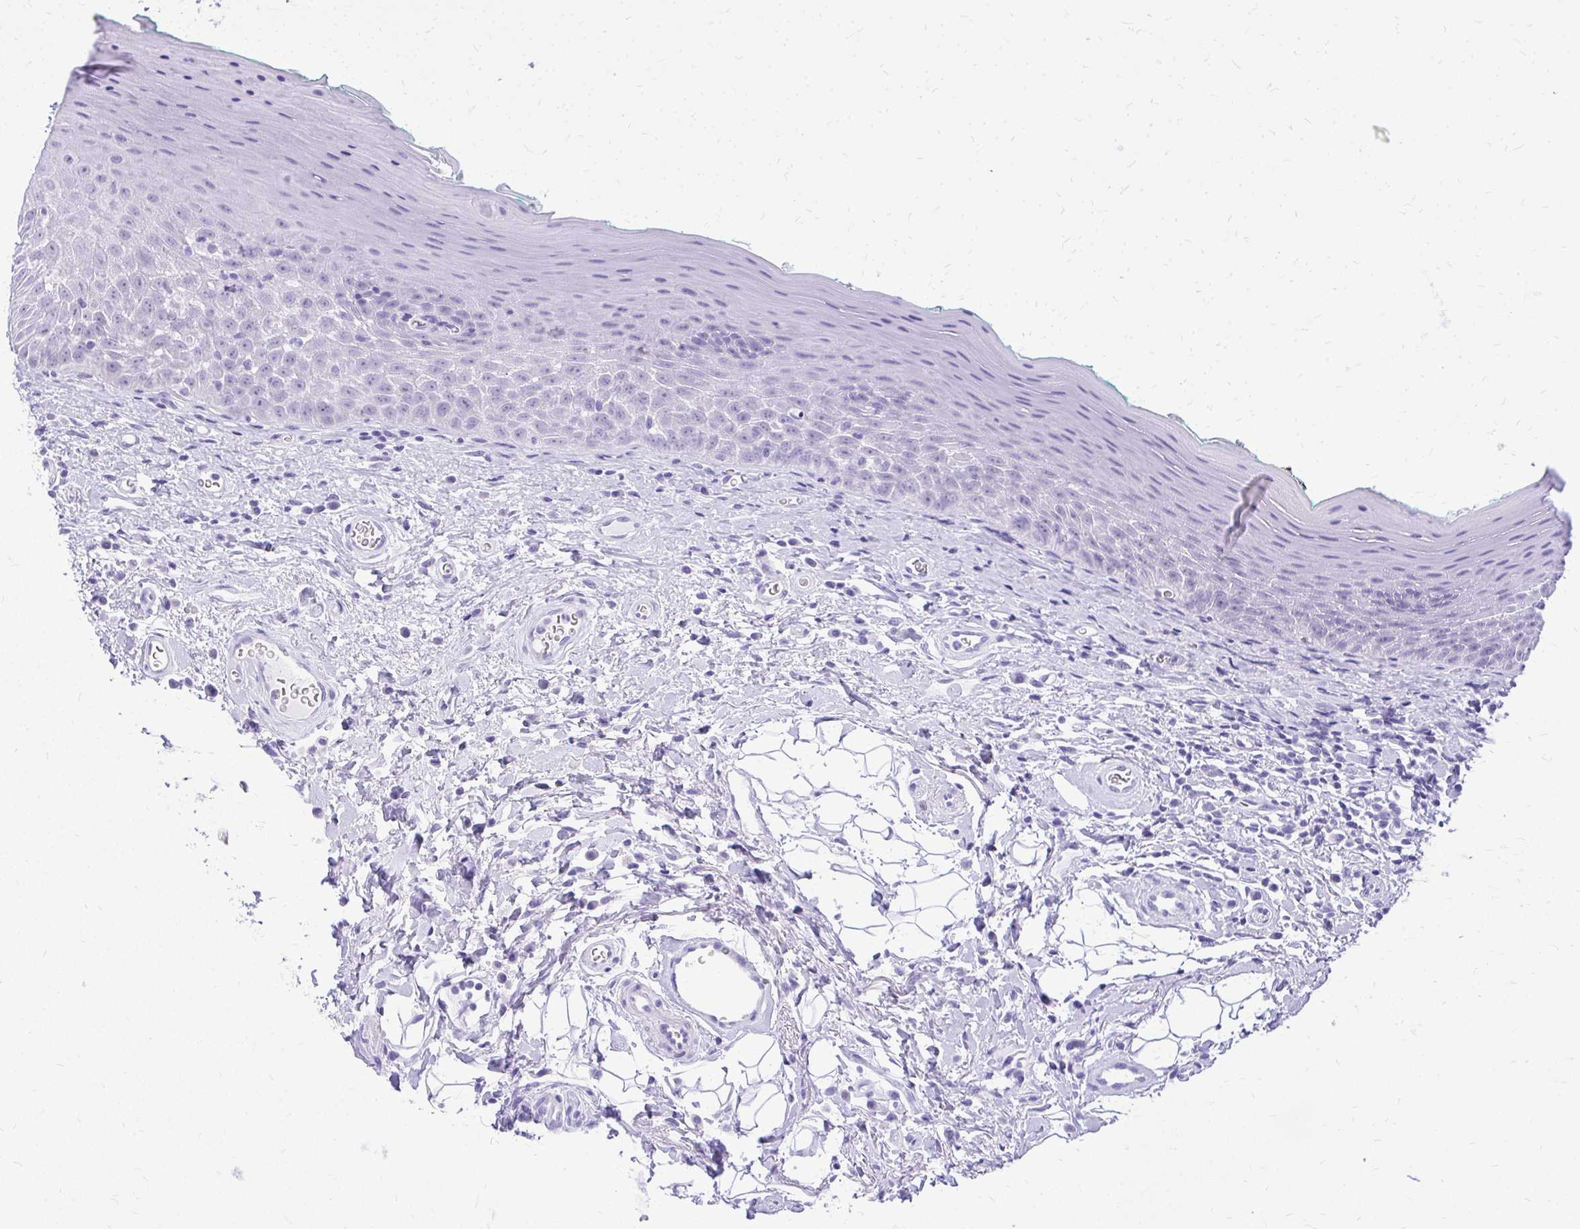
{"staining": {"intensity": "negative", "quantity": "none", "location": "none"}, "tissue": "oral mucosa", "cell_type": "Squamous epithelial cells", "image_type": "normal", "snomed": [{"axis": "morphology", "description": "Normal tissue, NOS"}, {"axis": "topography", "description": "Oral tissue"}, {"axis": "topography", "description": "Tounge, NOS"}], "caption": "Immunohistochemistry photomicrograph of normal oral mucosa stained for a protein (brown), which shows no expression in squamous epithelial cells. The staining was performed using DAB to visualize the protein expression in brown, while the nuclei were stained in blue with hematoxylin (Magnification: 20x).", "gene": "RALYL", "patient": {"sex": "male", "age": 83}}